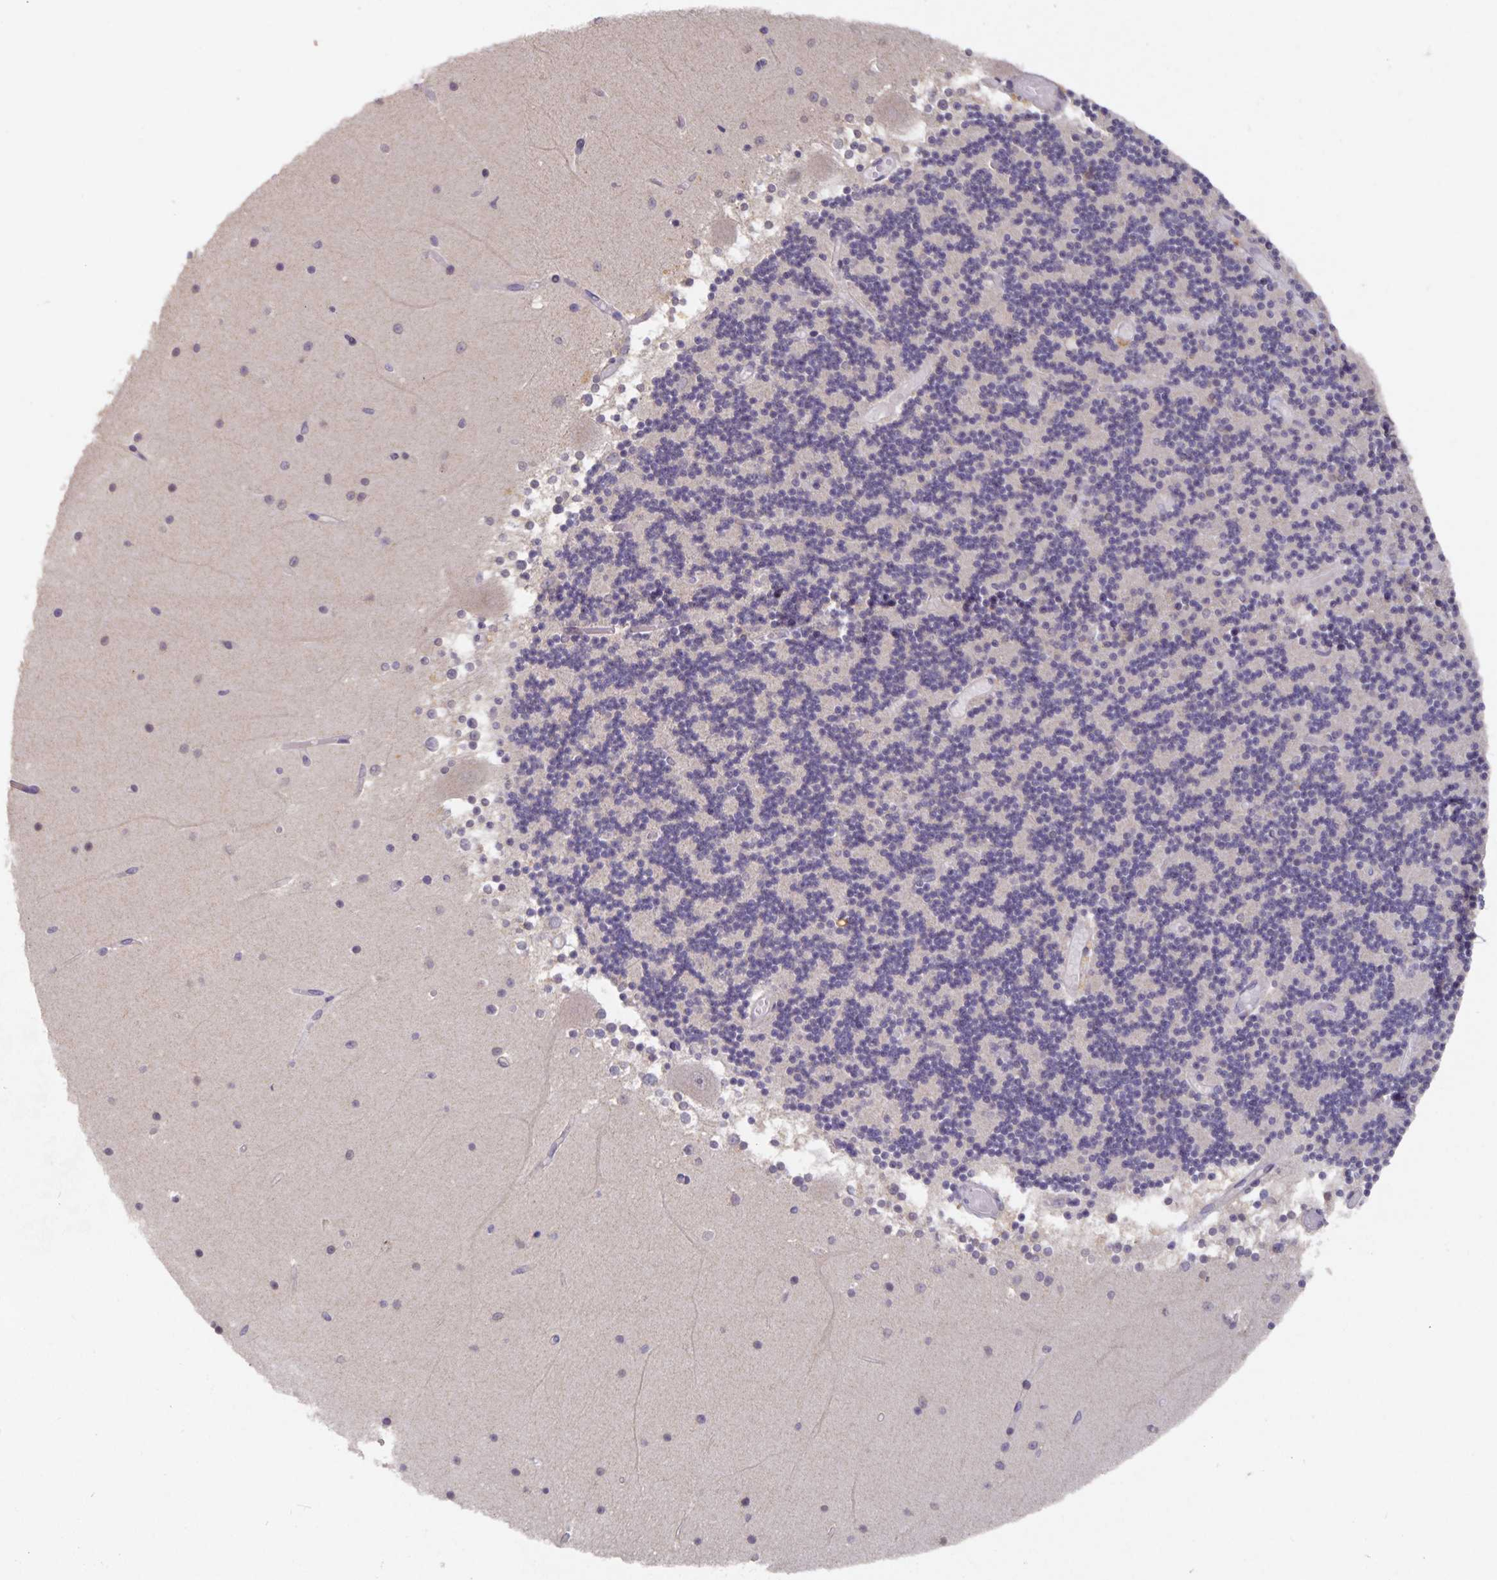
{"staining": {"intensity": "negative", "quantity": "none", "location": "none"}, "tissue": "cerebellum", "cell_type": "Cells in granular layer", "image_type": "normal", "snomed": [{"axis": "morphology", "description": "Normal tissue, NOS"}, {"axis": "topography", "description": "Cerebellum"}], "caption": "Cells in granular layer are negative for brown protein staining in benign cerebellum. (DAB immunohistochemistry (IHC), high magnification).", "gene": "HEPN1", "patient": {"sex": "female", "age": 28}}